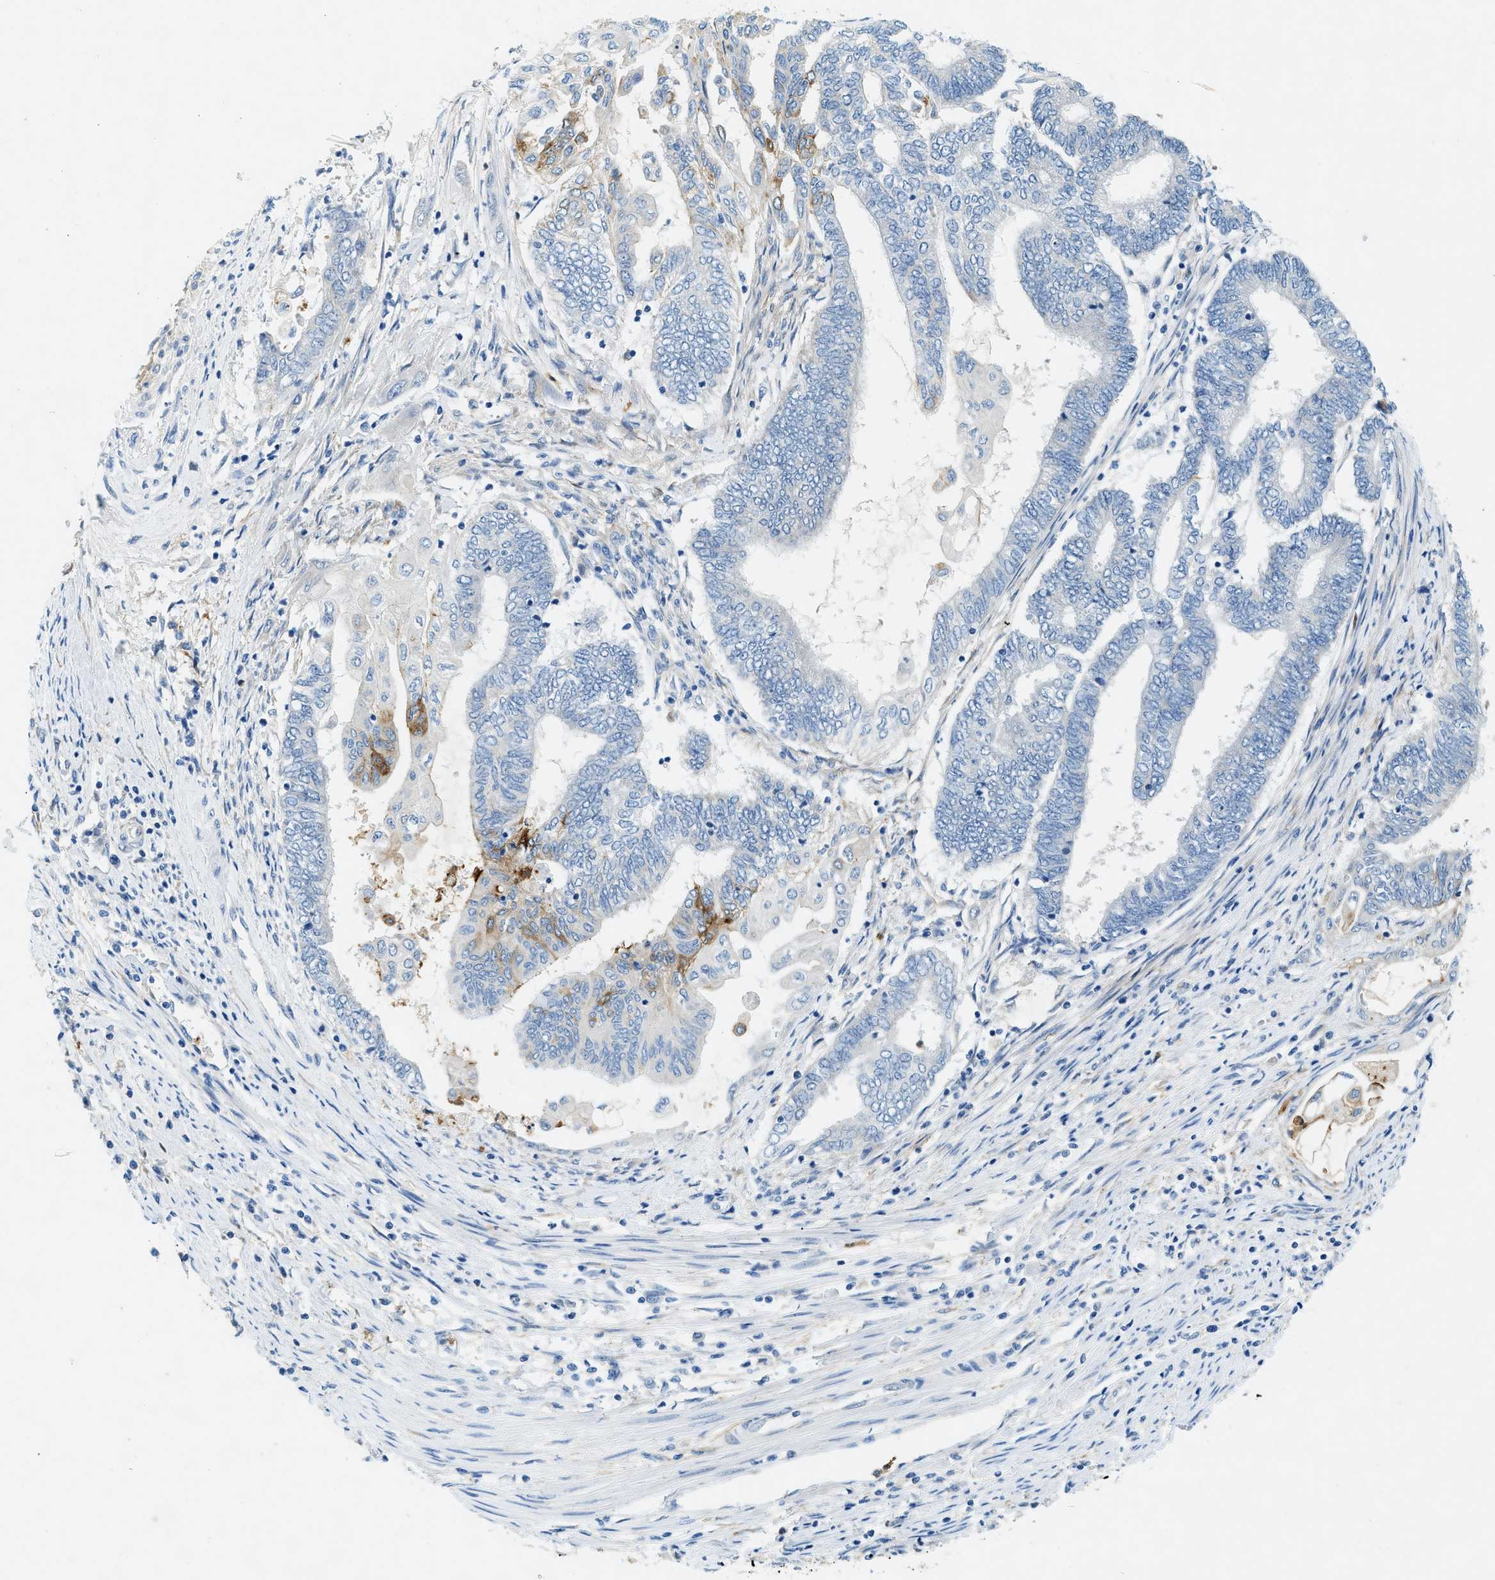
{"staining": {"intensity": "strong", "quantity": "<25%", "location": "cytoplasmic/membranous"}, "tissue": "endometrial cancer", "cell_type": "Tumor cells", "image_type": "cancer", "snomed": [{"axis": "morphology", "description": "Adenocarcinoma, NOS"}, {"axis": "topography", "description": "Uterus"}, {"axis": "topography", "description": "Endometrium"}], "caption": "Protein expression analysis of human endometrial cancer (adenocarcinoma) reveals strong cytoplasmic/membranous positivity in approximately <25% of tumor cells.", "gene": "ZDHHC13", "patient": {"sex": "female", "age": 70}}